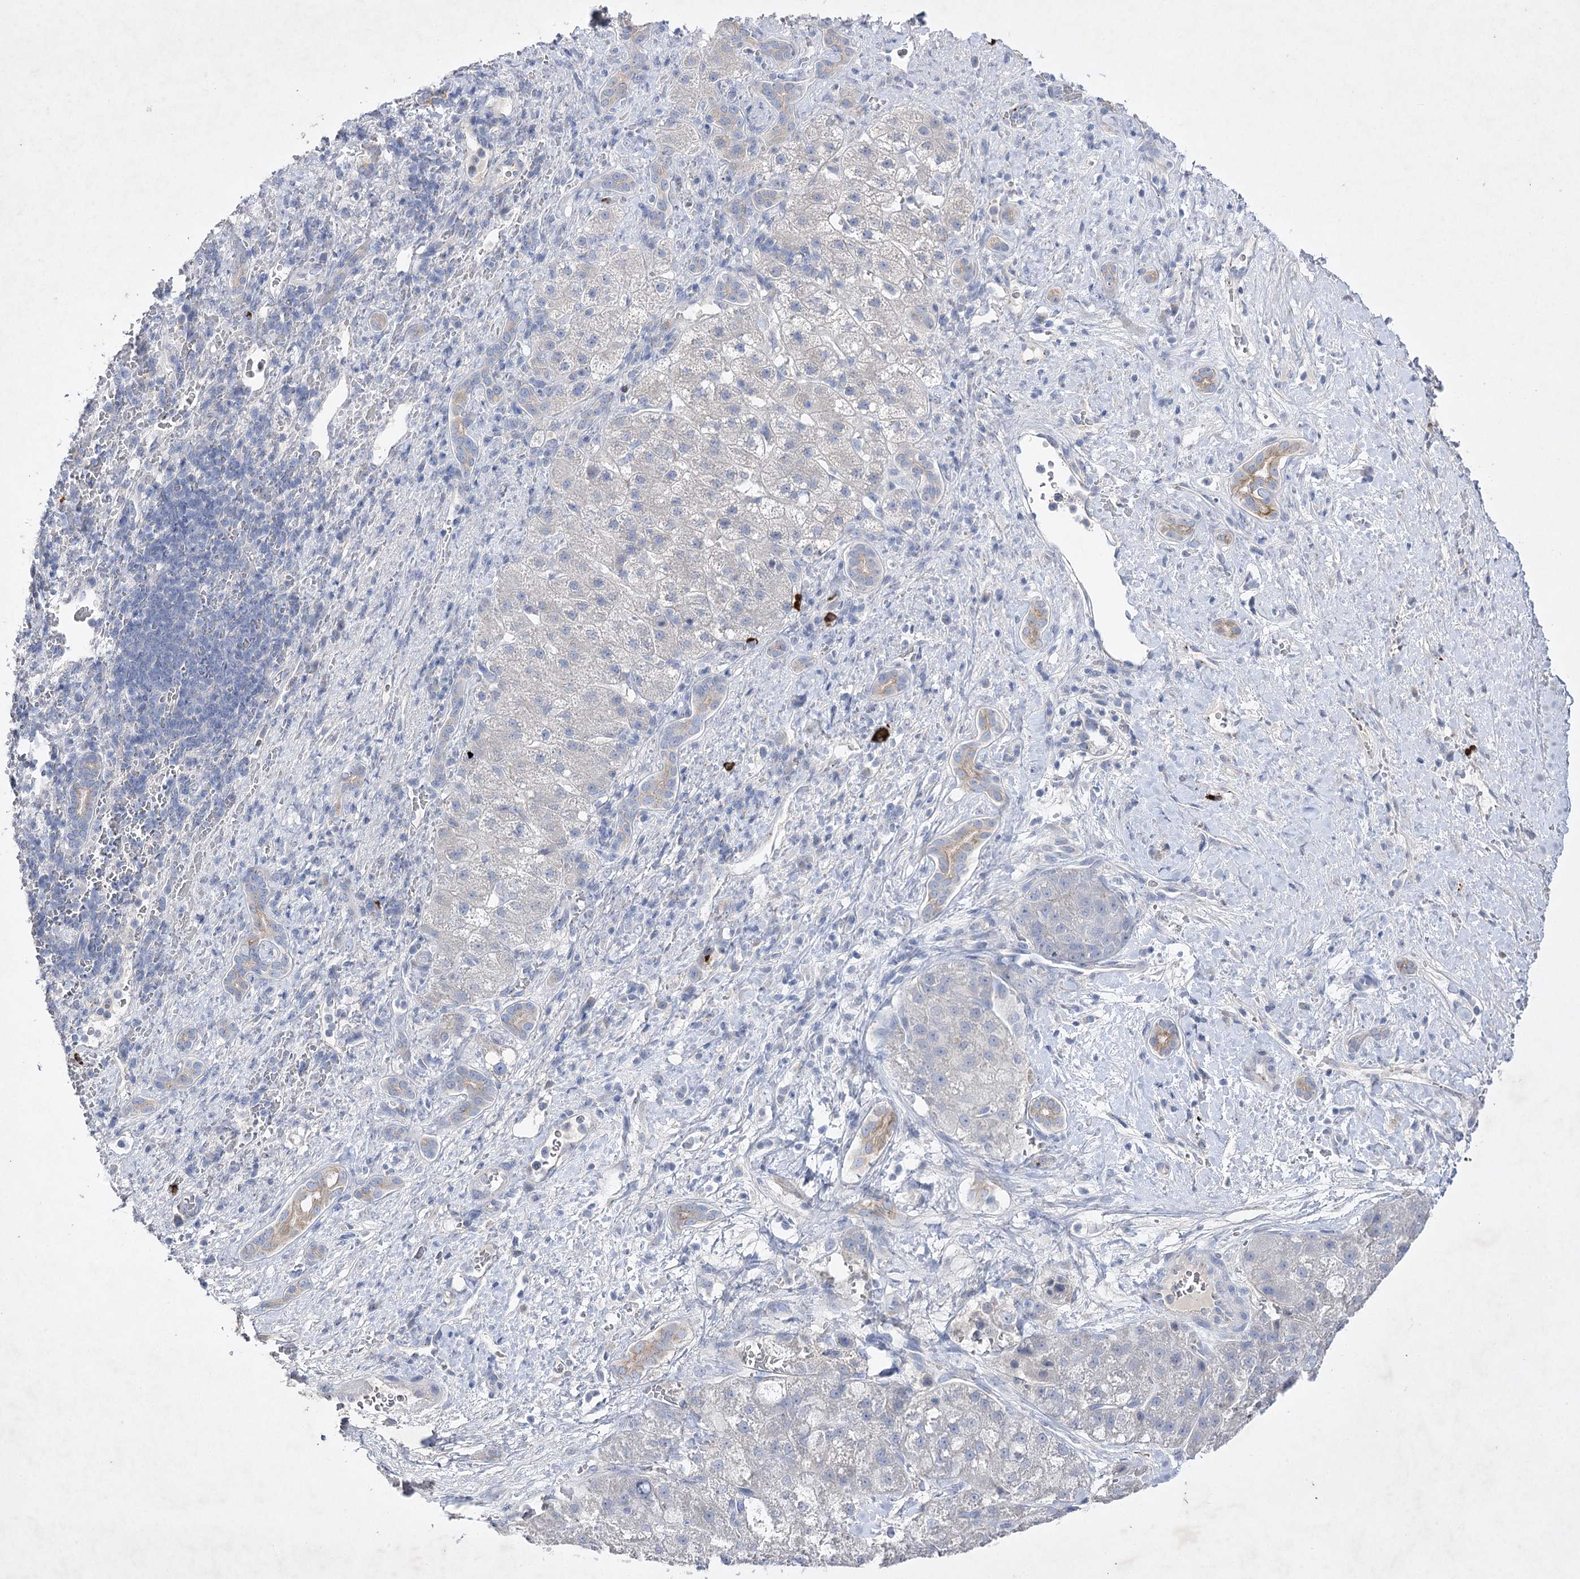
{"staining": {"intensity": "negative", "quantity": "none", "location": "none"}, "tissue": "liver cancer", "cell_type": "Tumor cells", "image_type": "cancer", "snomed": [{"axis": "morphology", "description": "Normal tissue, NOS"}, {"axis": "morphology", "description": "Carcinoma, Hepatocellular, NOS"}, {"axis": "topography", "description": "Liver"}], "caption": "A high-resolution image shows immunohistochemistry staining of liver hepatocellular carcinoma, which displays no significant positivity in tumor cells.", "gene": "COX15", "patient": {"sex": "male", "age": 57}}